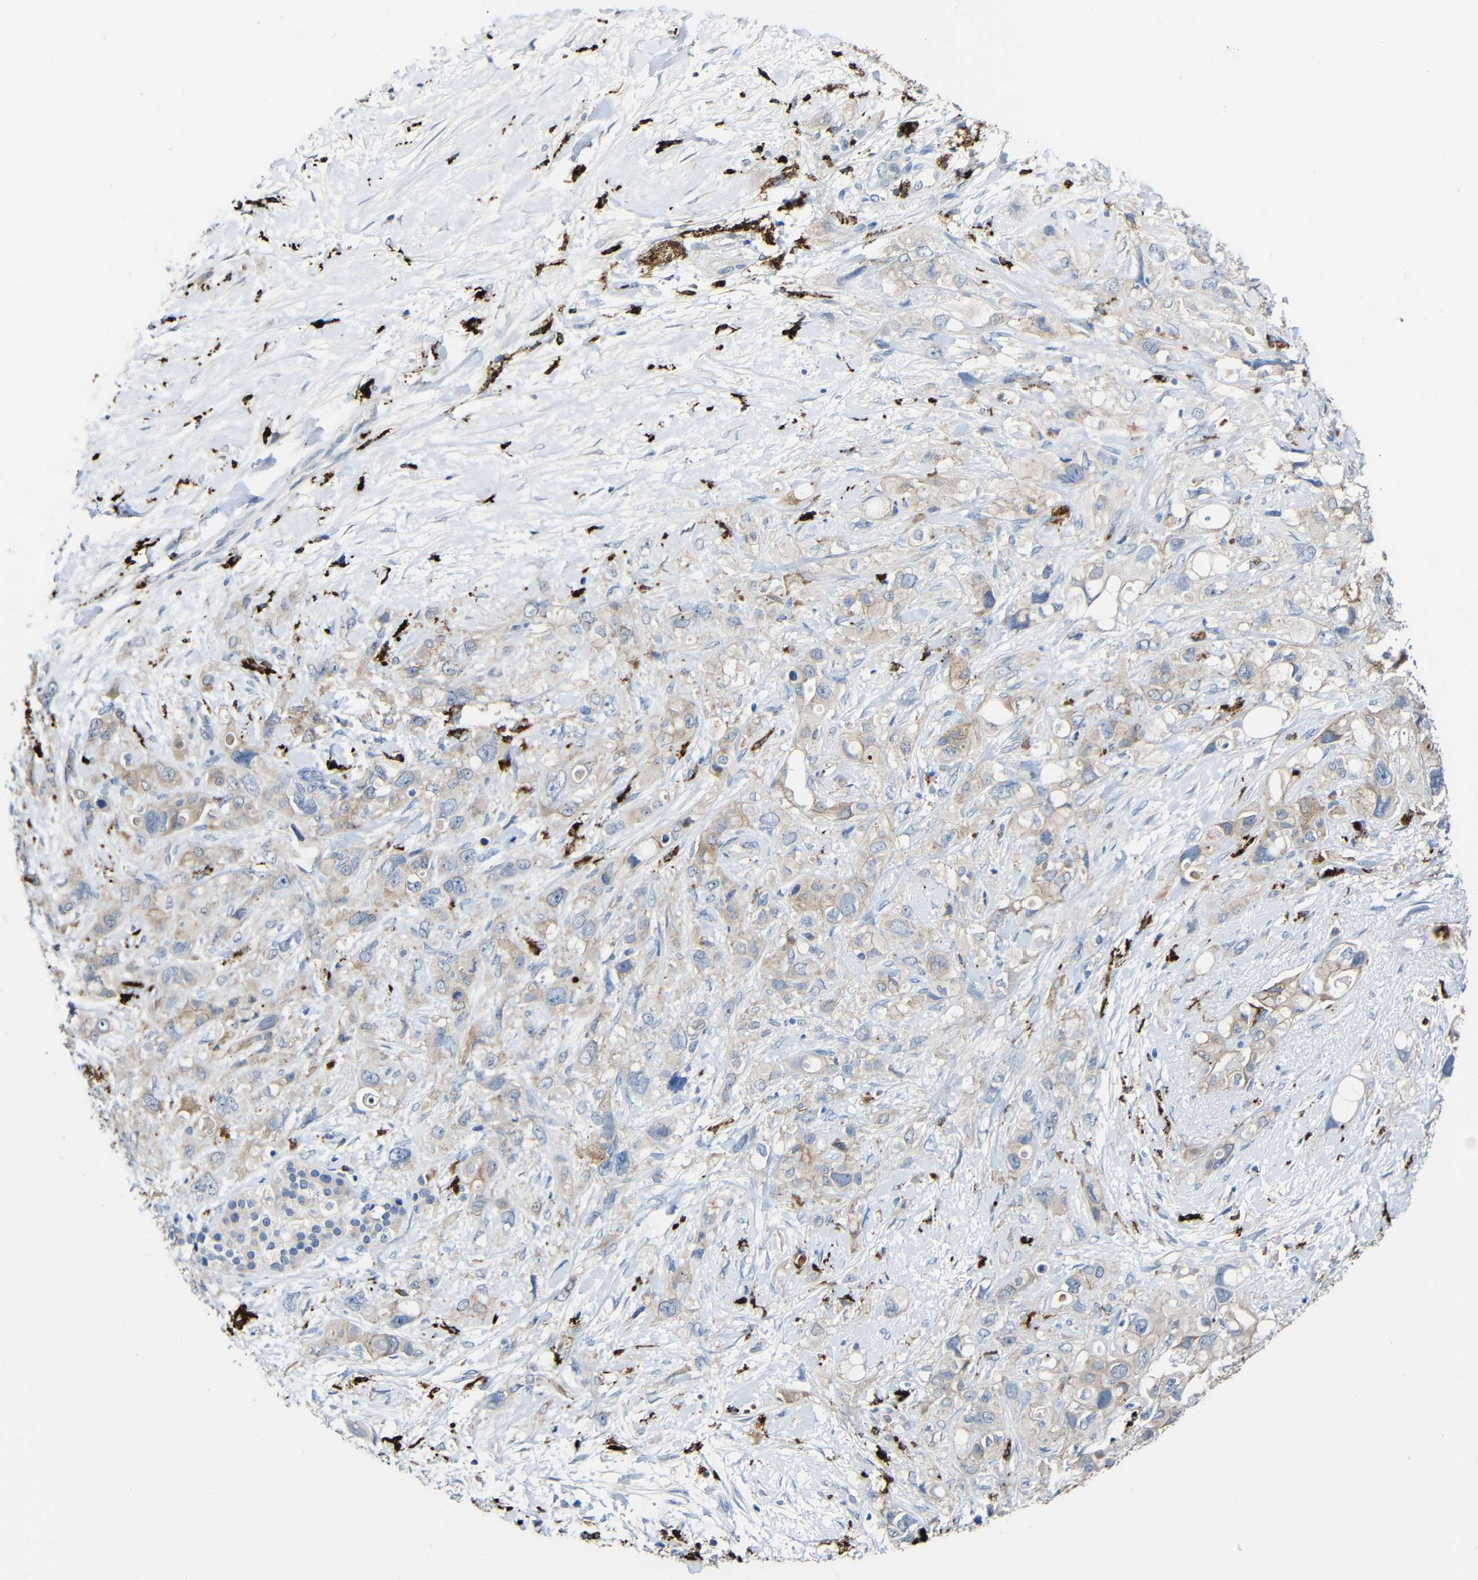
{"staining": {"intensity": "weak", "quantity": ">75%", "location": "cytoplasmic/membranous"}, "tissue": "pancreatic cancer", "cell_type": "Tumor cells", "image_type": "cancer", "snomed": [{"axis": "morphology", "description": "Adenocarcinoma, NOS"}, {"axis": "topography", "description": "Pancreas"}], "caption": "Tumor cells demonstrate low levels of weak cytoplasmic/membranous expression in about >75% of cells in pancreatic adenocarcinoma.", "gene": "HLA-DMA", "patient": {"sex": "female", "age": 56}}